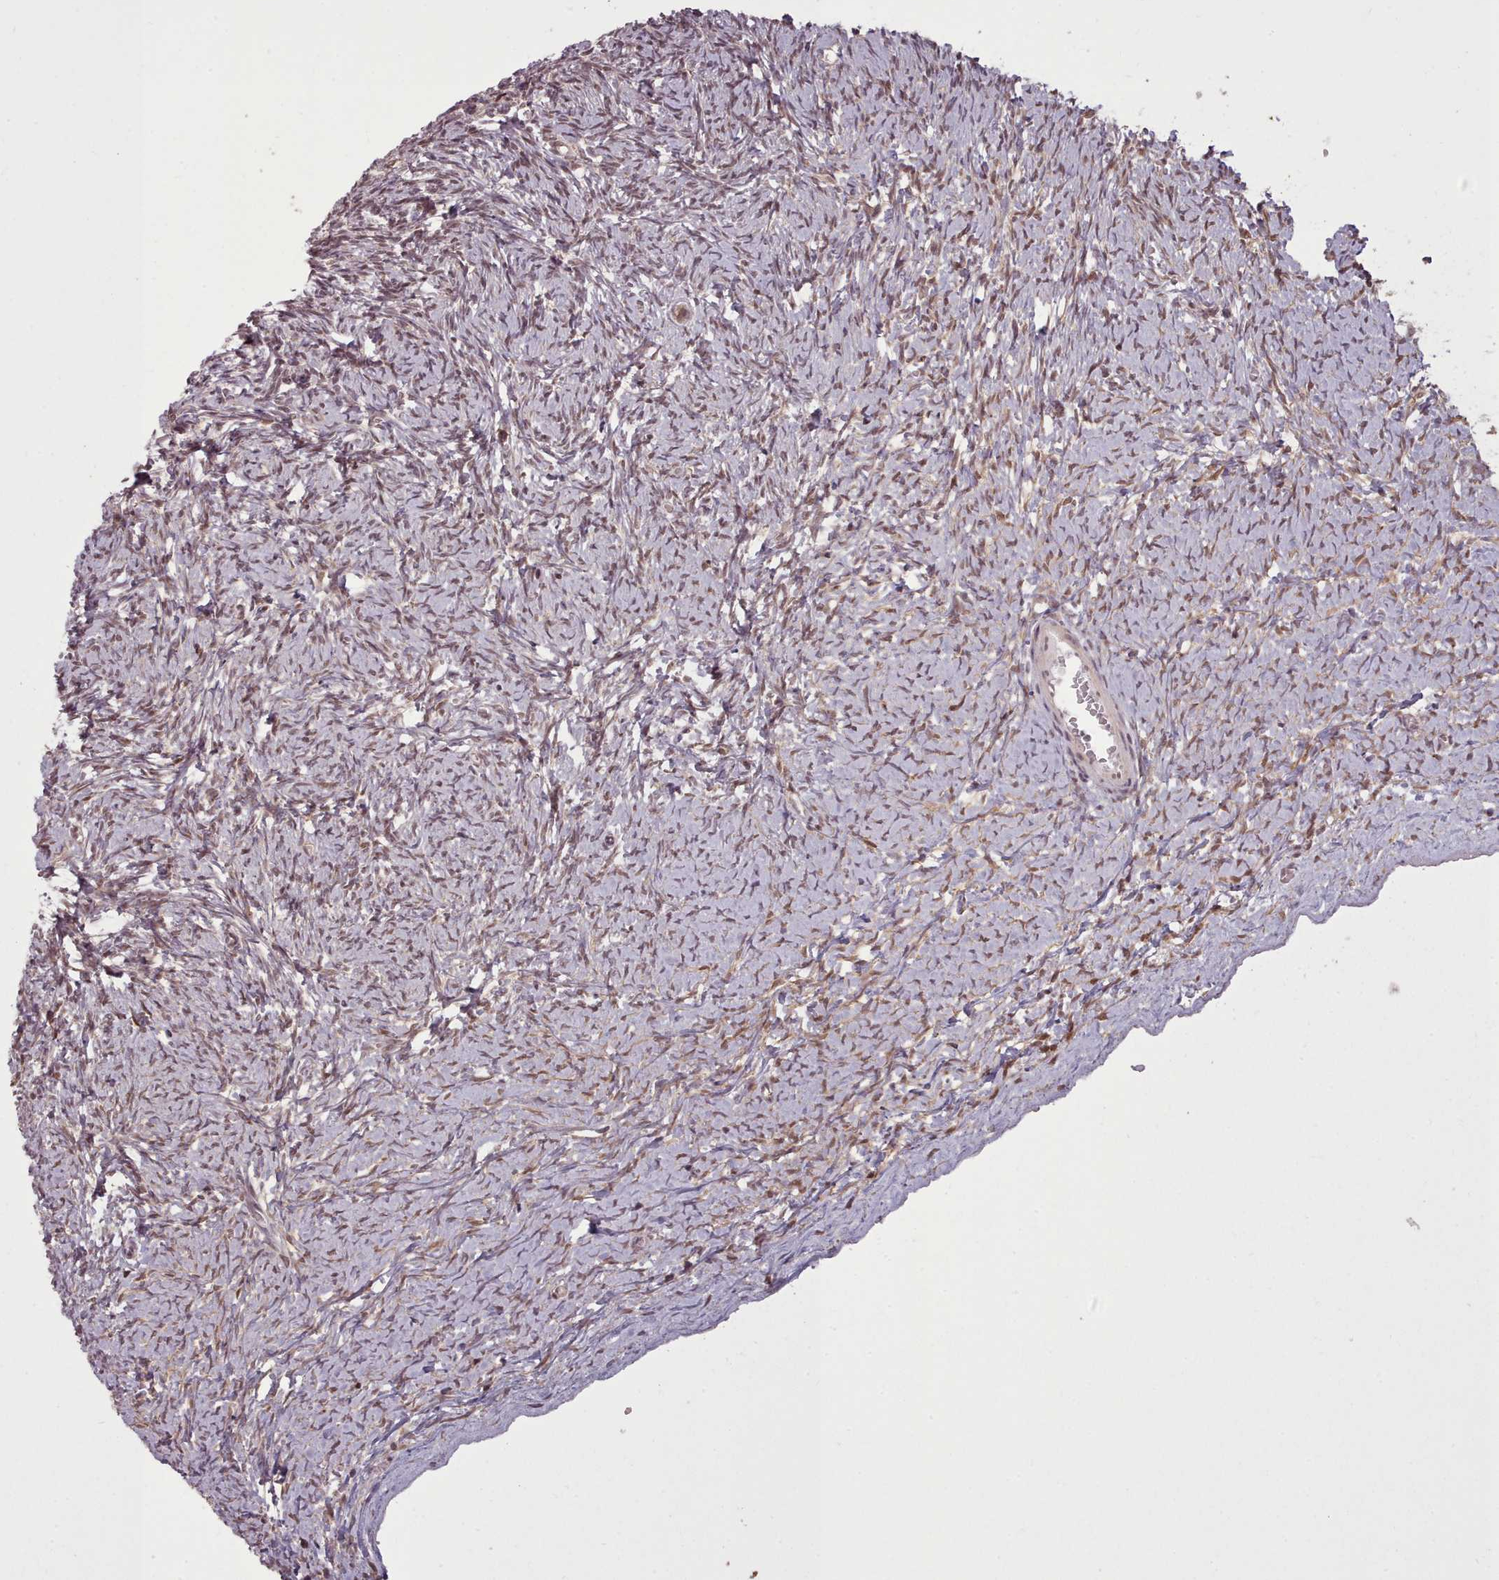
{"staining": {"intensity": "negative", "quantity": "none", "location": "none"}, "tissue": "ovary", "cell_type": "Ovarian stroma cells", "image_type": "normal", "snomed": [{"axis": "morphology", "description": "Normal tissue, NOS"}, {"axis": "topography", "description": "Ovary"}], "caption": "Immunohistochemical staining of normal ovary displays no significant staining in ovarian stroma cells.", "gene": "ZMYM4", "patient": {"sex": "female", "age": 39}}